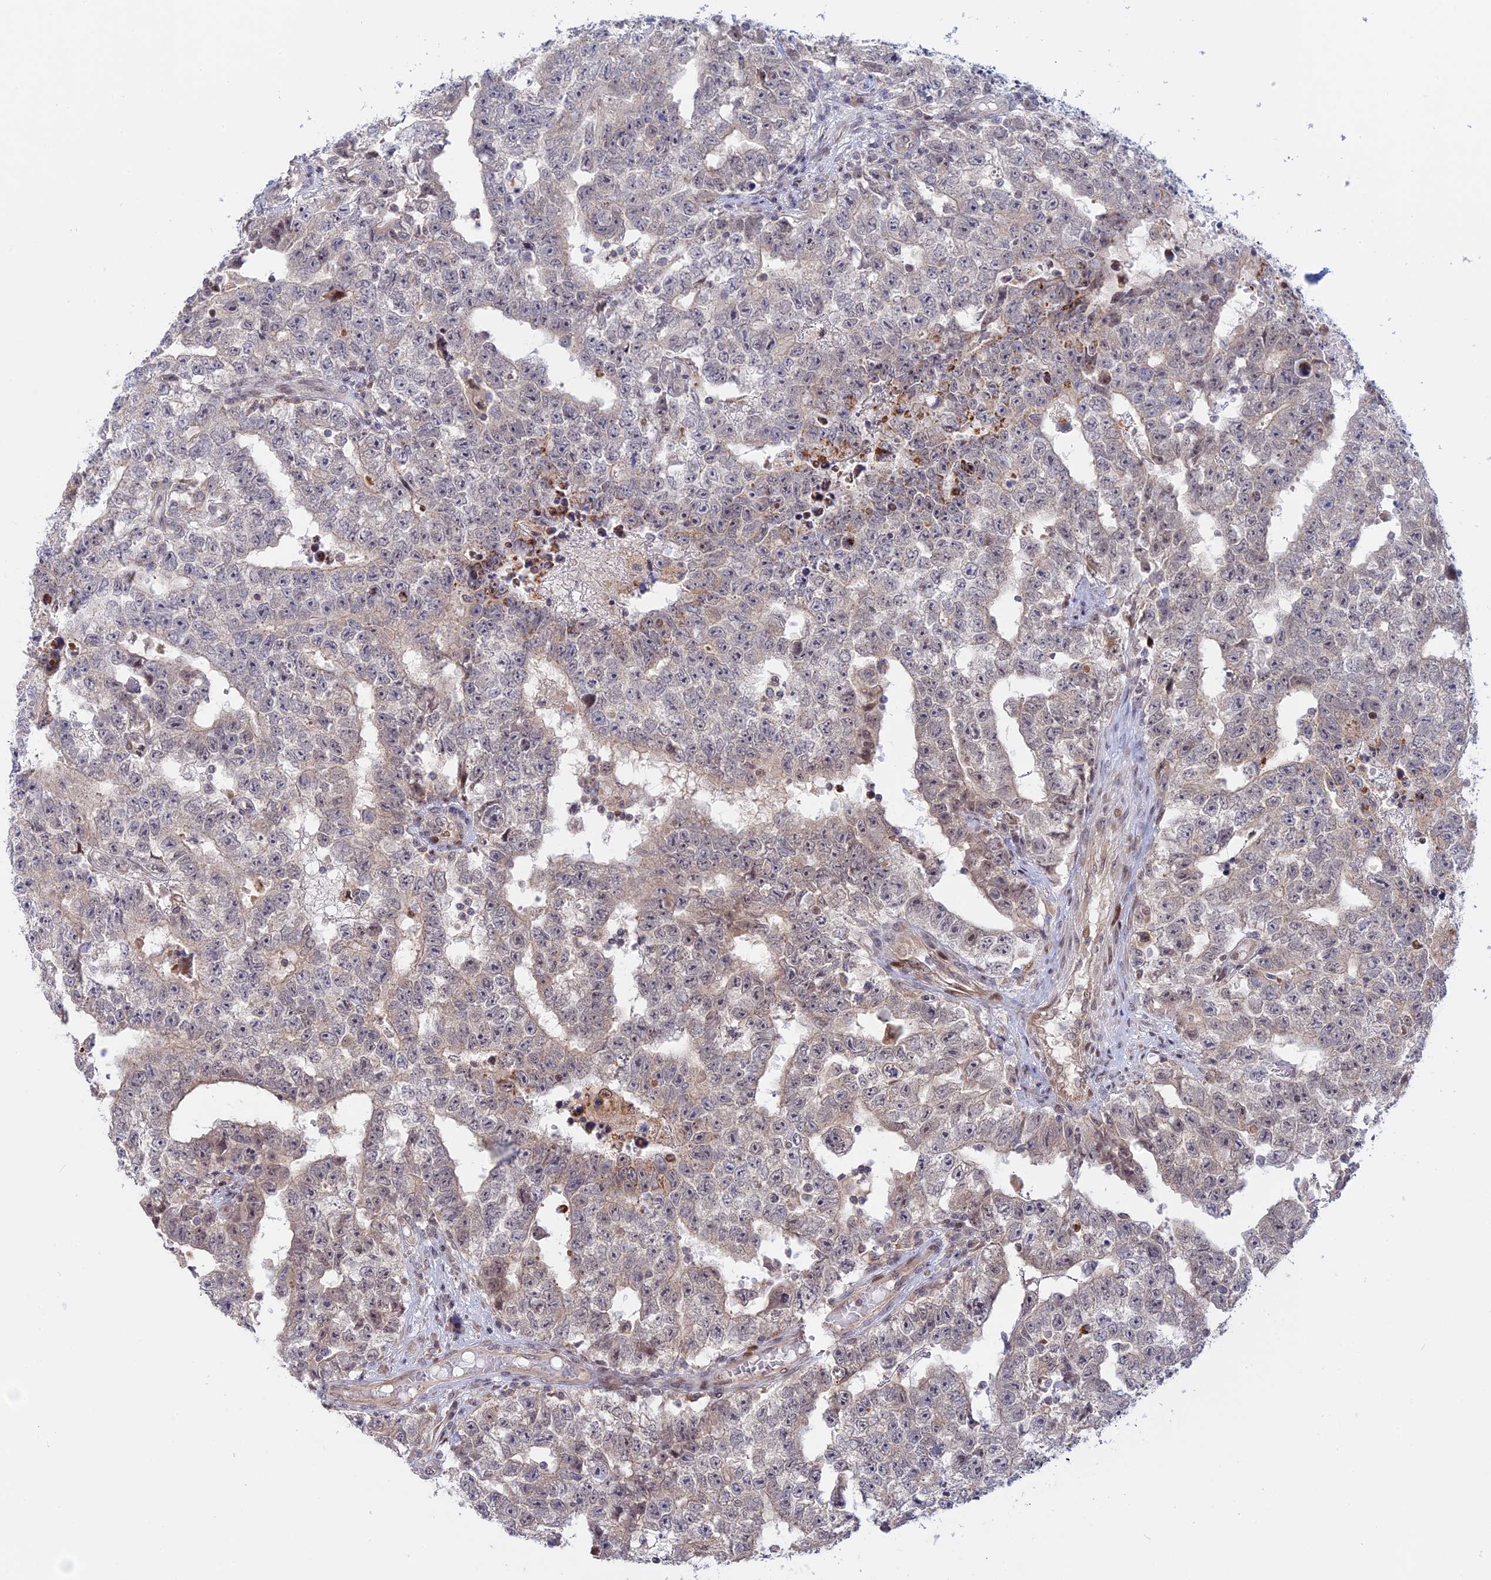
{"staining": {"intensity": "negative", "quantity": "none", "location": "none"}, "tissue": "testis cancer", "cell_type": "Tumor cells", "image_type": "cancer", "snomed": [{"axis": "morphology", "description": "Carcinoma, Embryonal, NOS"}, {"axis": "topography", "description": "Testis"}], "caption": "Immunohistochemistry micrograph of neoplastic tissue: testis embryonal carcinoma stained with DAB (3,3'-diaminobenzidine) shows no significant protein expression in tumor cells.", "gene": "GSKIP", "patient": {"sex": "male", "age": 25}}